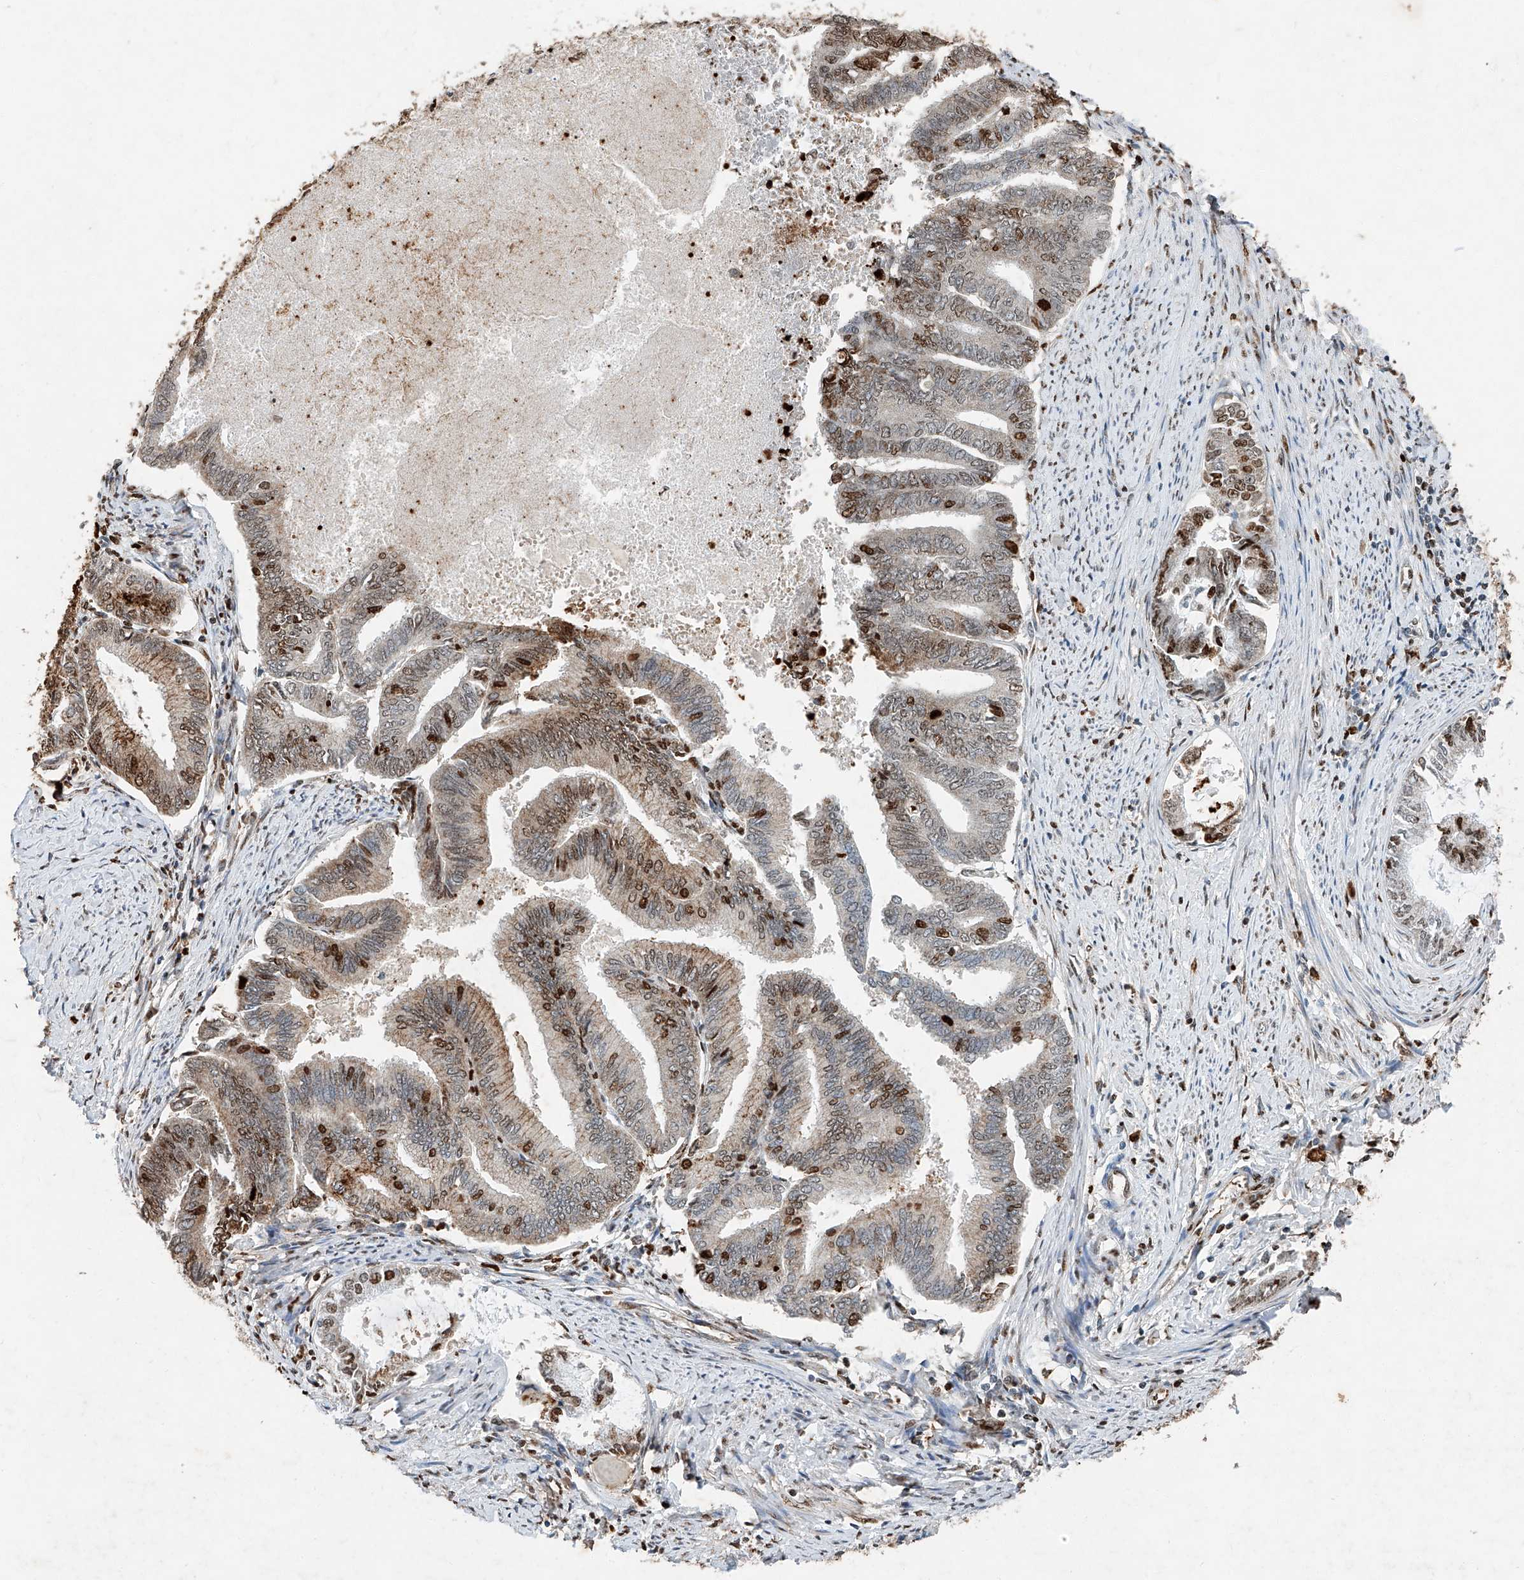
{"staining": {"intensity": "moderate", "quantity": "25%-75%", "location": "cytoplasmic/membranous,nuclear"}, "tissue": "endometrial cancer", "cell_type": "Tumor cells", "image_type": "cancer", "snomed": [{"axis": "morphology", "description": "Adenocarcinoma, NOS"}, {"axis": "topography", "description": "Endometrium"}], "caption": "There is medium levels of moderate cytoplasmic/membranous and nuclear expression in tumor cells of endometrial adenocarcinoma, as demonstrated by immunohistochemical staining (brown color).", "gene": "CTDP1", "patient": {"sex": "female", "age": 86}}